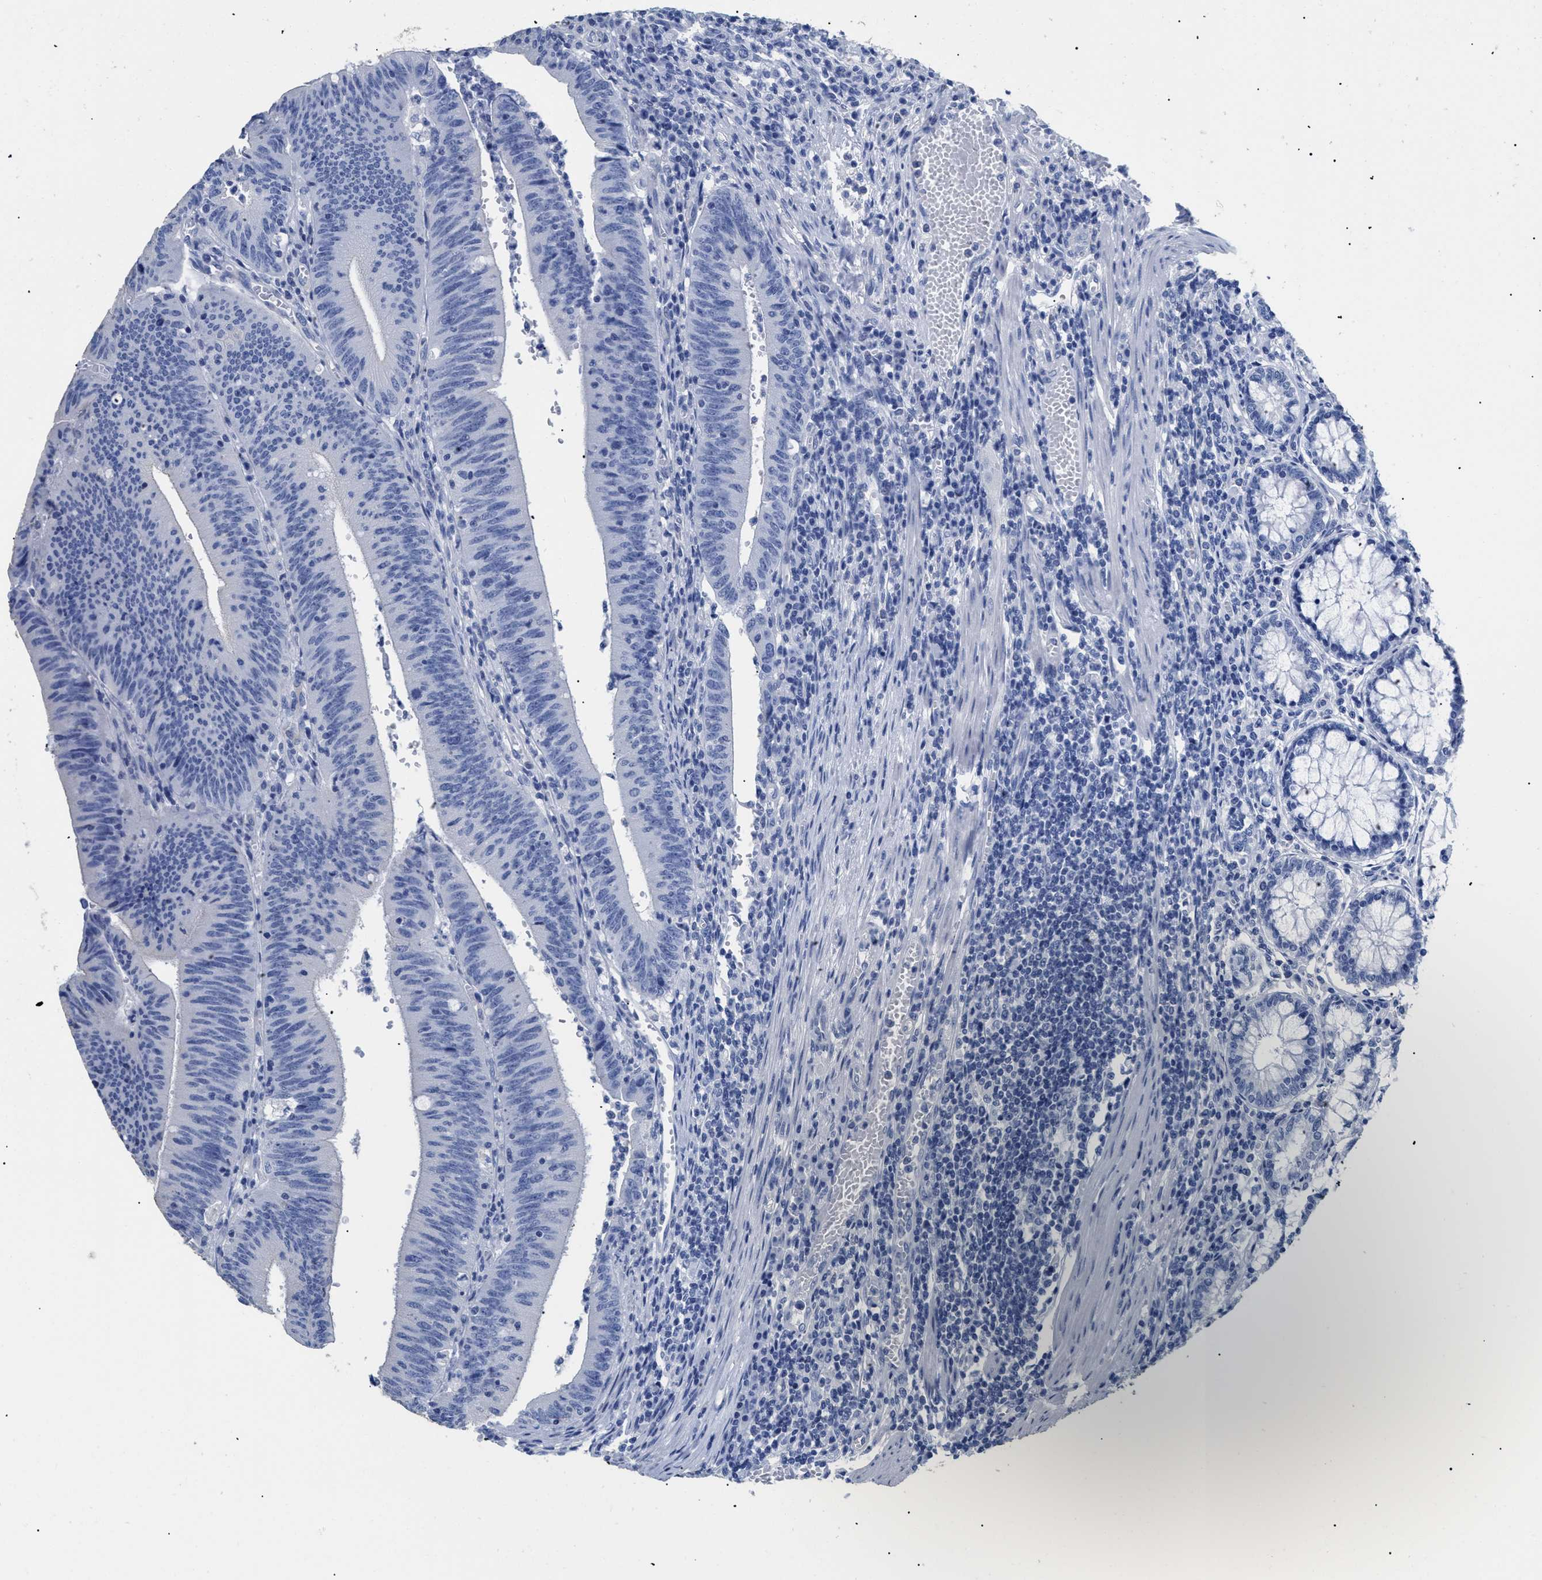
{"staining": {"intensity": "negative", "quantity": "none", "location": "none"}, "tissue": "colorectal cancer", "cell_type": "Tumor cells", "image_type": "cancer", "snomed": [{"axis": "morphology", "description": "Normal tissue, NOS"}, {"axis": "morphology", "description": "Adenocarcinoma, NOS"}, {"axis": "topography", "description": "Rectum"}], "caption": "The histopathology image shows no significant positivity in tumor cells of colorectal cancer.", "gene": "DLC1", "patient": {"sex": "female", "age": 66}}